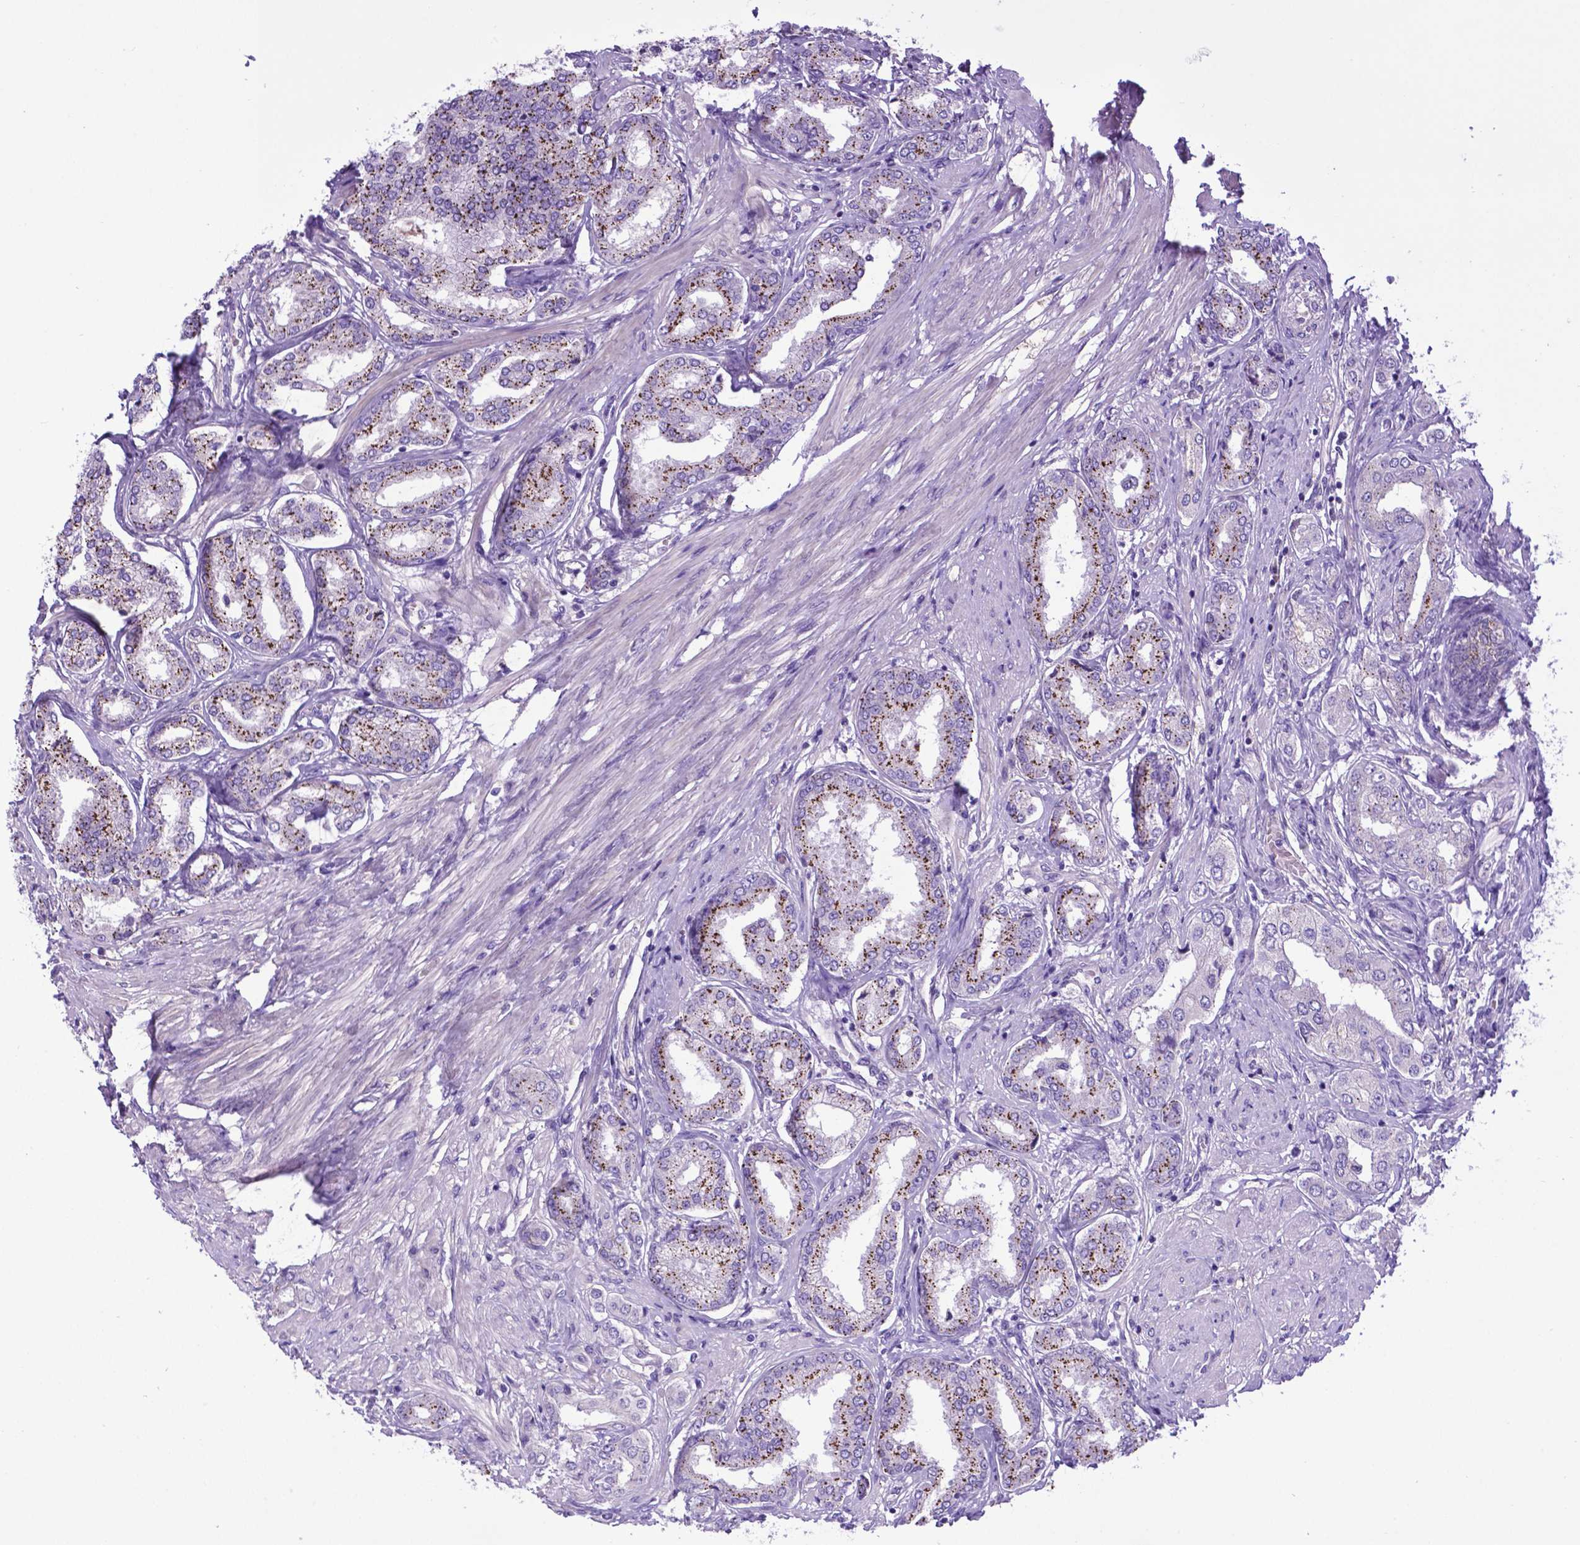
{"staining": {"intensity": "moderate", "quantity": "25%-75%", "location": "cytoplasmic/membranous"}, "tissue": "prostate cancer", "cell_type": "Tumor cells", "image_type": "cancer", "snomed": [{"axis": "morphology", "description": "Adenocarcinoma, NOS"}, {"axis": "topography", "description": "Prostate"}], "caption": "Moderate cytoplasmic/membranous expression is present in about 25%-75% of tumor cells in prostate cancer (adenocarcinoma).", "gene": "ADRA2B", "patient": {"sex": "male", "age": 63}}